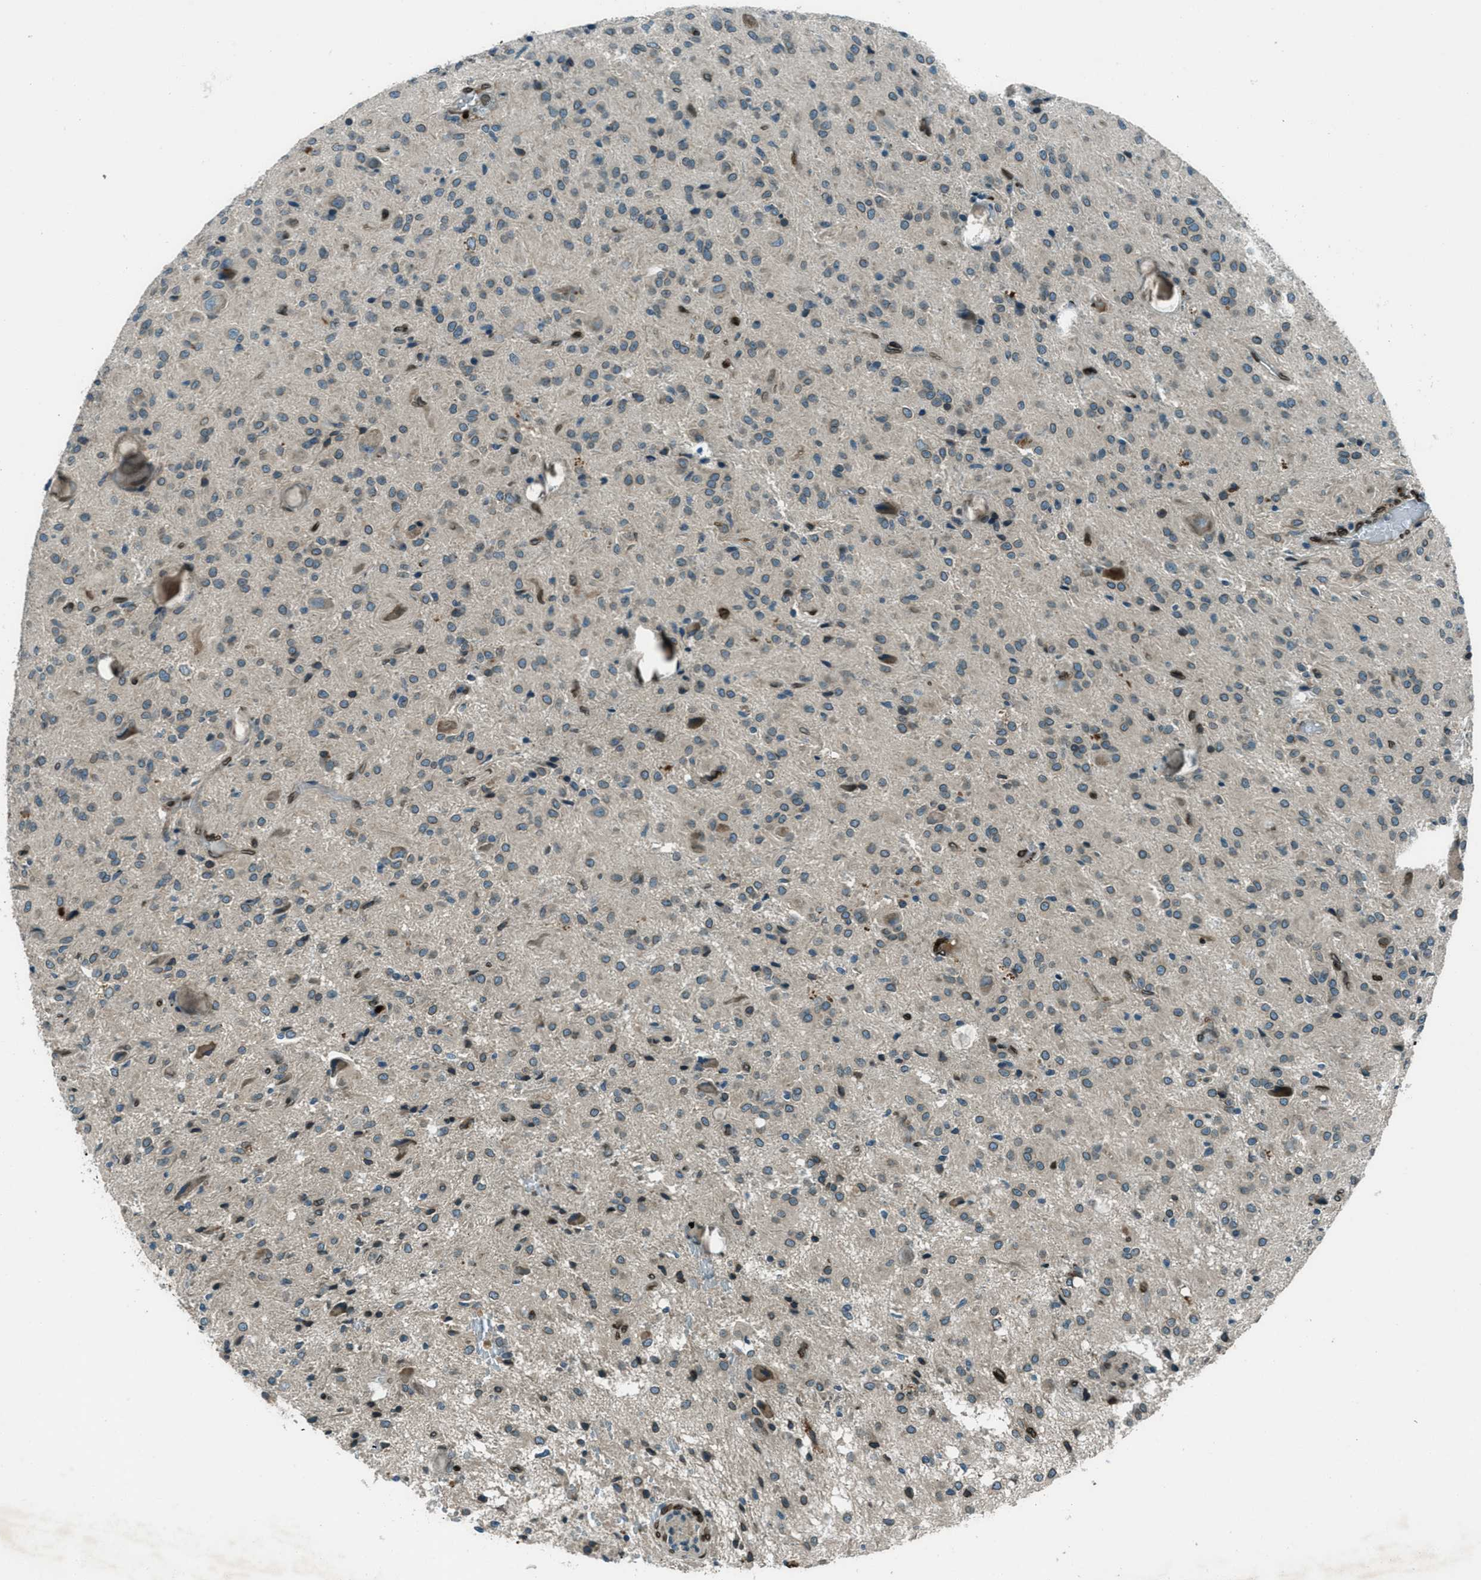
{"staining": {"intensity": "weak", "quantity": "25%-75%", "location": "cytoplasmic/membranous,nuclear"}, "tissue": "glioma", "cell_type": "Tumor cells", "image_type": "cancer", "snomed": [{"axis": "morphology", "description": "Glioma, malignant, High grade"}, {"axis": "topography", "description": "Brain"}], "caption": "Approximately 25%-75% of tumor cells in malignant high-grade glioma show weak cytoplasmic/membranous and nuclear protein expression as visualized by brown immunohistochemical staining.", "gene": "LEMD2", "patient": {"sex": "female", "age": 59}}